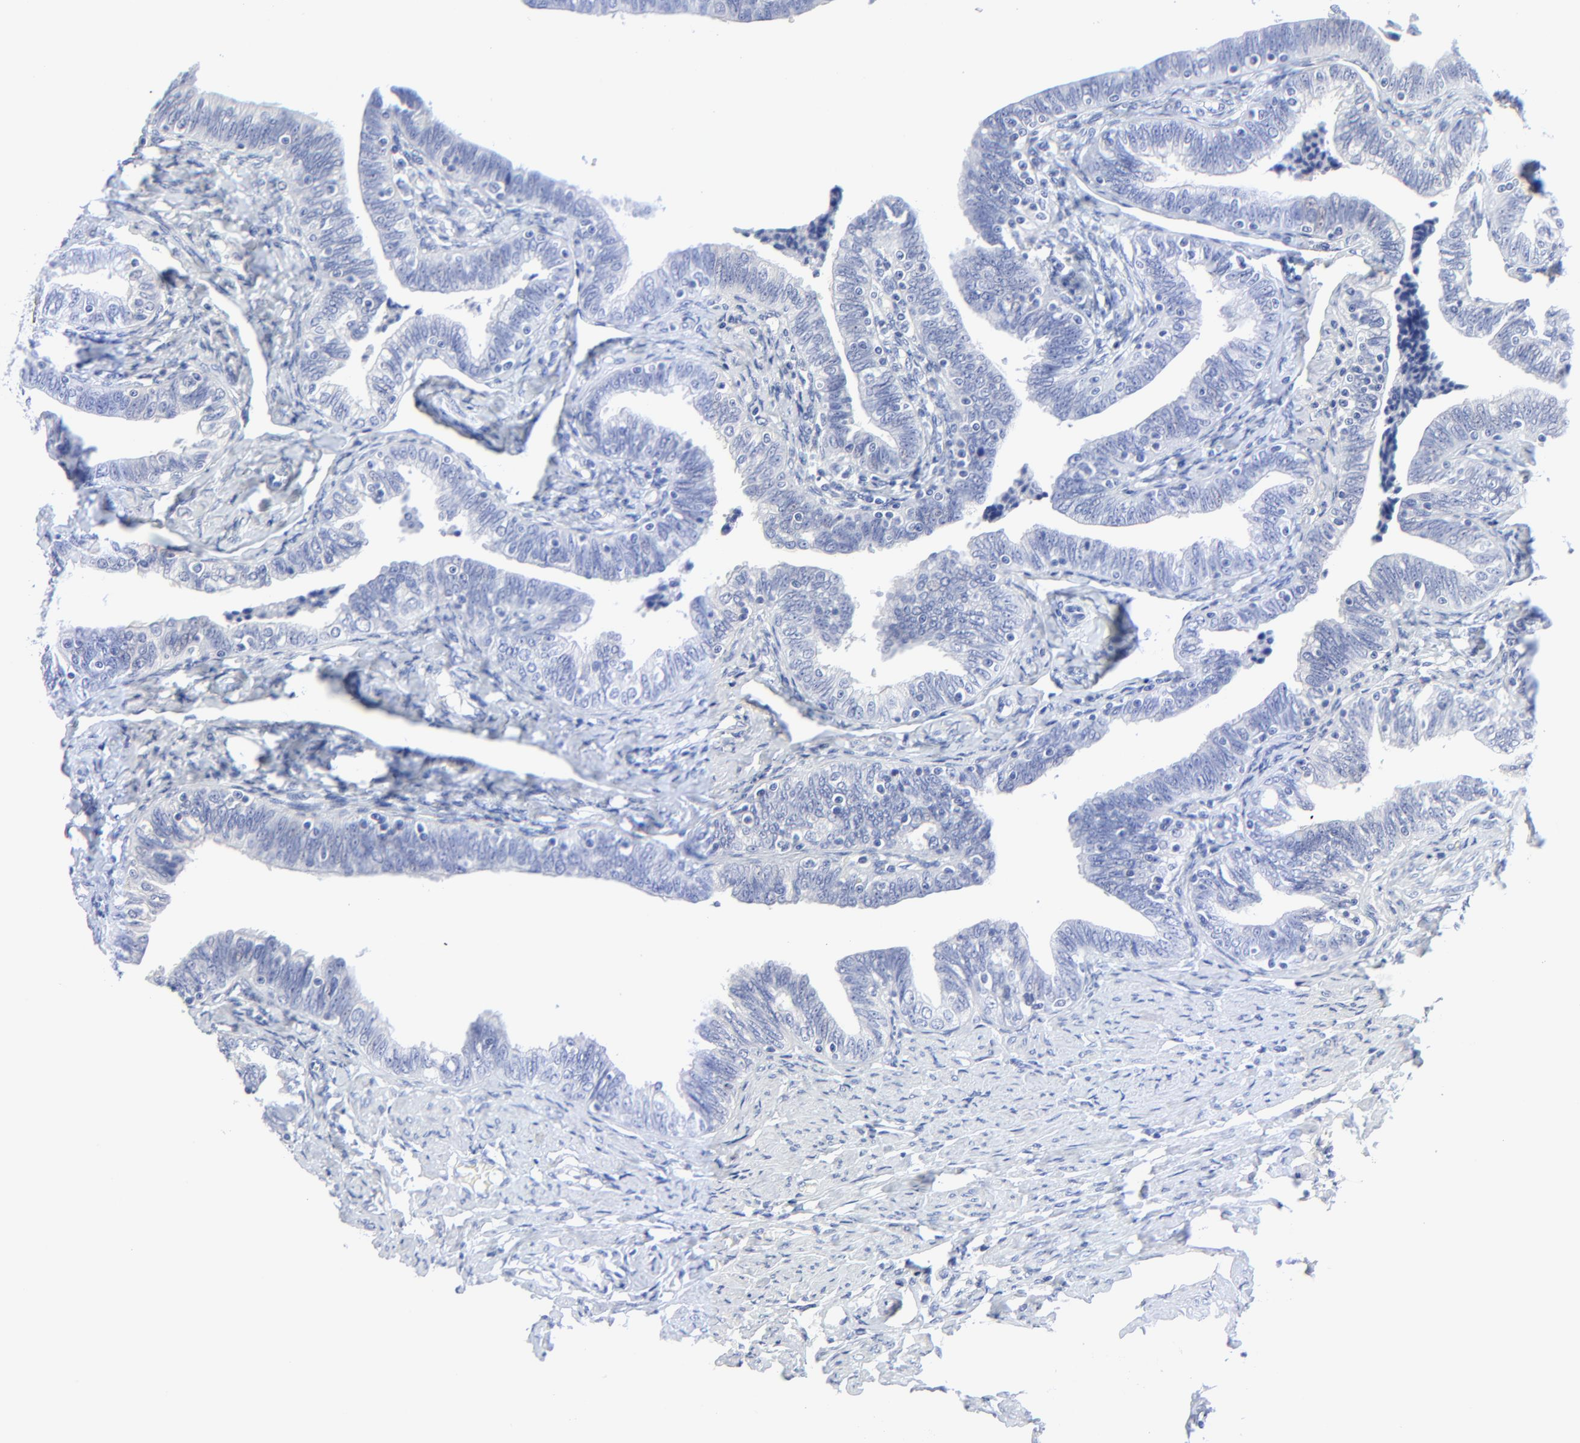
{"staining": {"intensity": "negative", "quantity": "none", "location": "none"}, "tissue": "fallopian tube", "cell_type": "Glandular cells", "image_type": "normal", "snomed": [{"axis": "morphology", "description": "Normal tissue, NOS"}, {"axis": "topography", "description": "Fallopian tube"}, {"axis": "topography", "description": "Ovary"}], "caption": "A photomicrograph of fallopian tube stained for a protein reveals no brown staining in glandular cells. (Stains: DAB (3,3'-diaminobenzidine) IHC with hematoxylin counter stain, Microscopy: brightfield microscopy at high magnification).", "gene": "PSD3", "patient": {"sex": "female", "age": 69}}